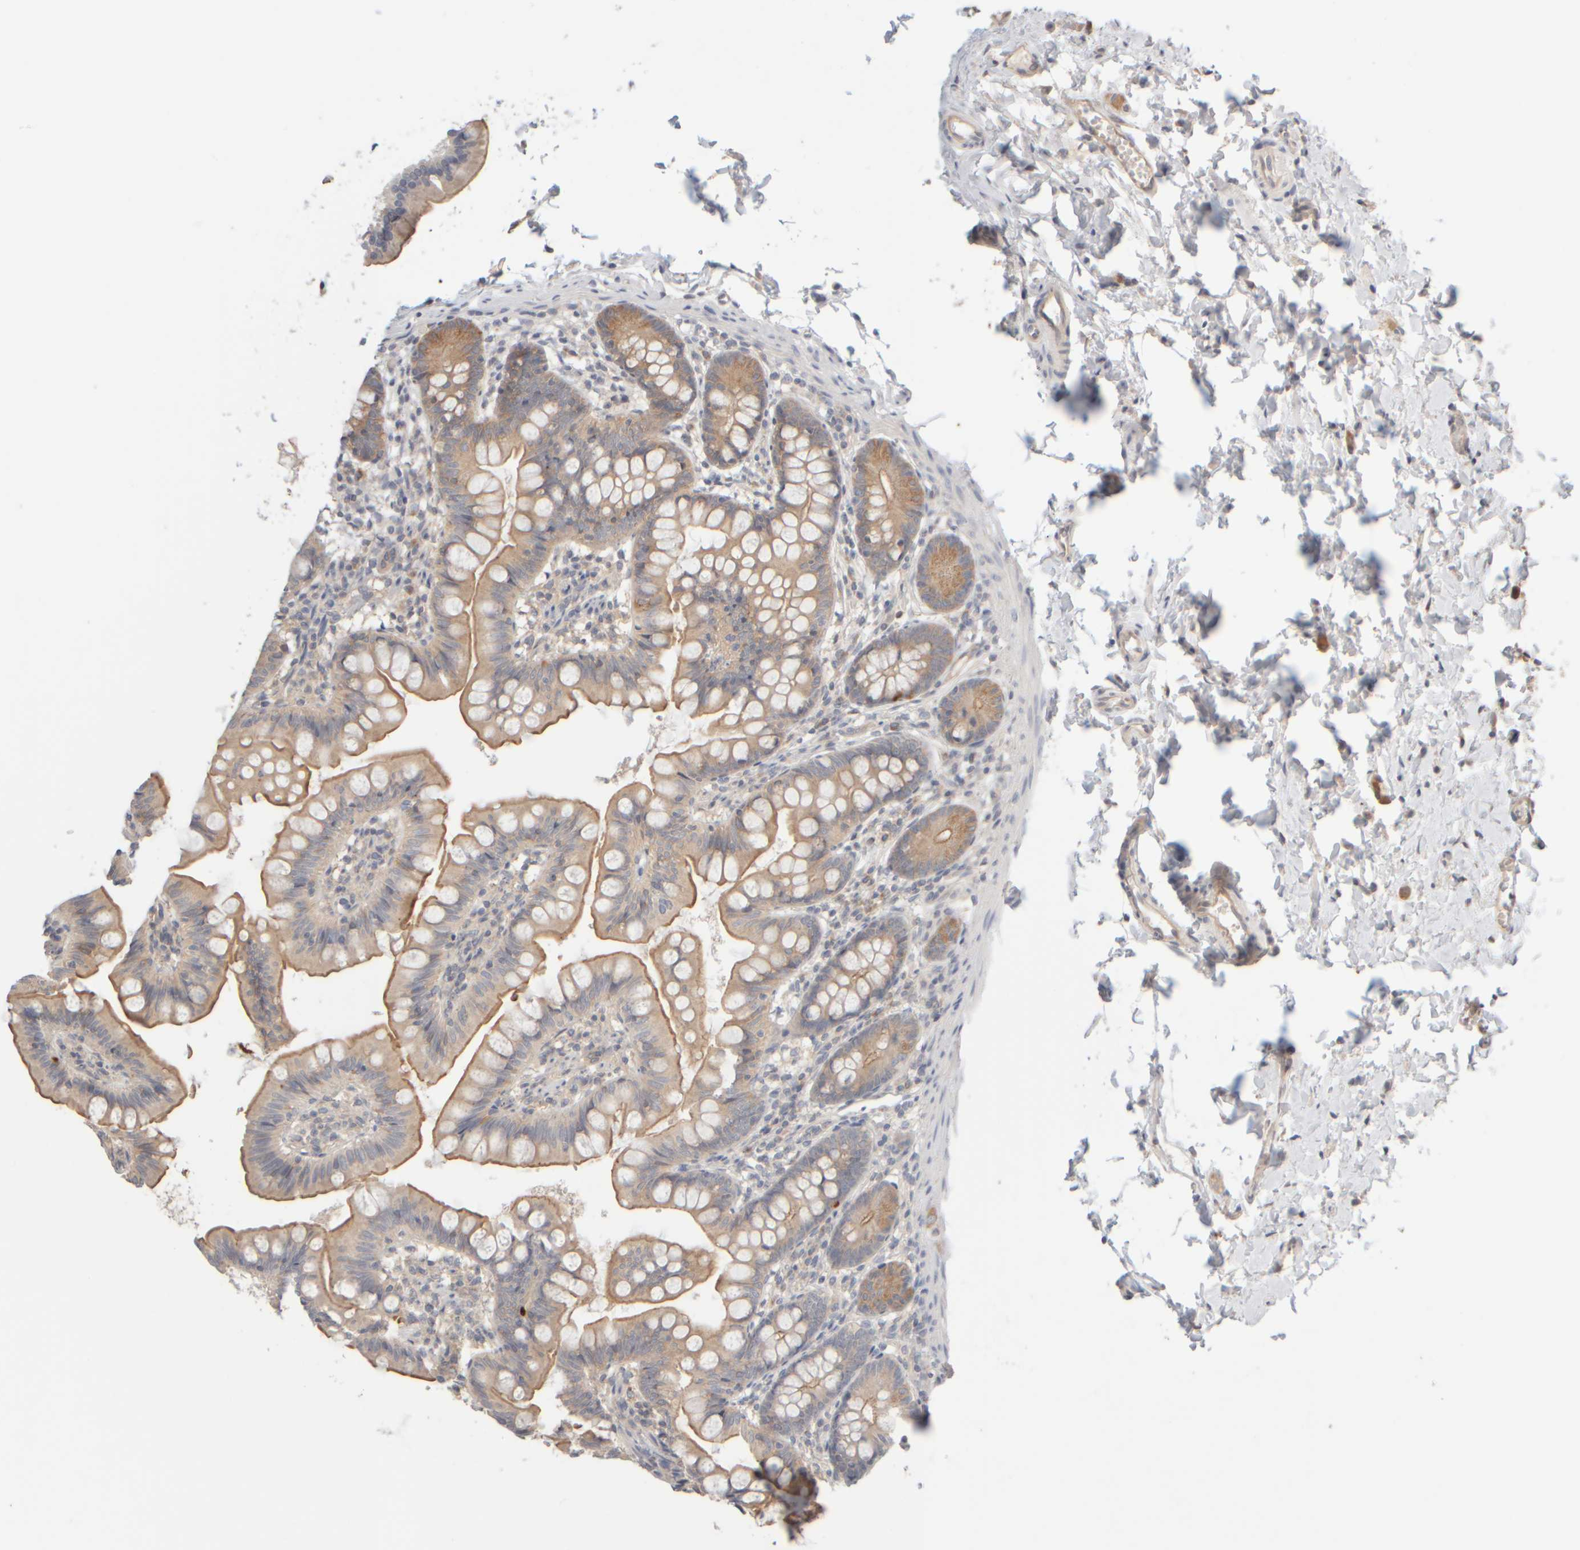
{"staining": {"intensity": "moderate", "quantity": ">75%", "location": "cytoplasmic/membranous"}, "tissue": "small intestine", "cell_type": "Glandular cells", "image_type": "normal", "snomed": [{"axis": "morphology", "description": "Normal tissue, NOS"}, {"axis": "topography", "description": "Small intestine"}], "caption": "Immunohistochemistry (DAB) staining of benign small intestine demonstrates moderate cytoplasmic/membranous protein positivity in about >75% of glandular cells.", "gene": "GOPC", "patient": {"sex": "male", "age": 7}}